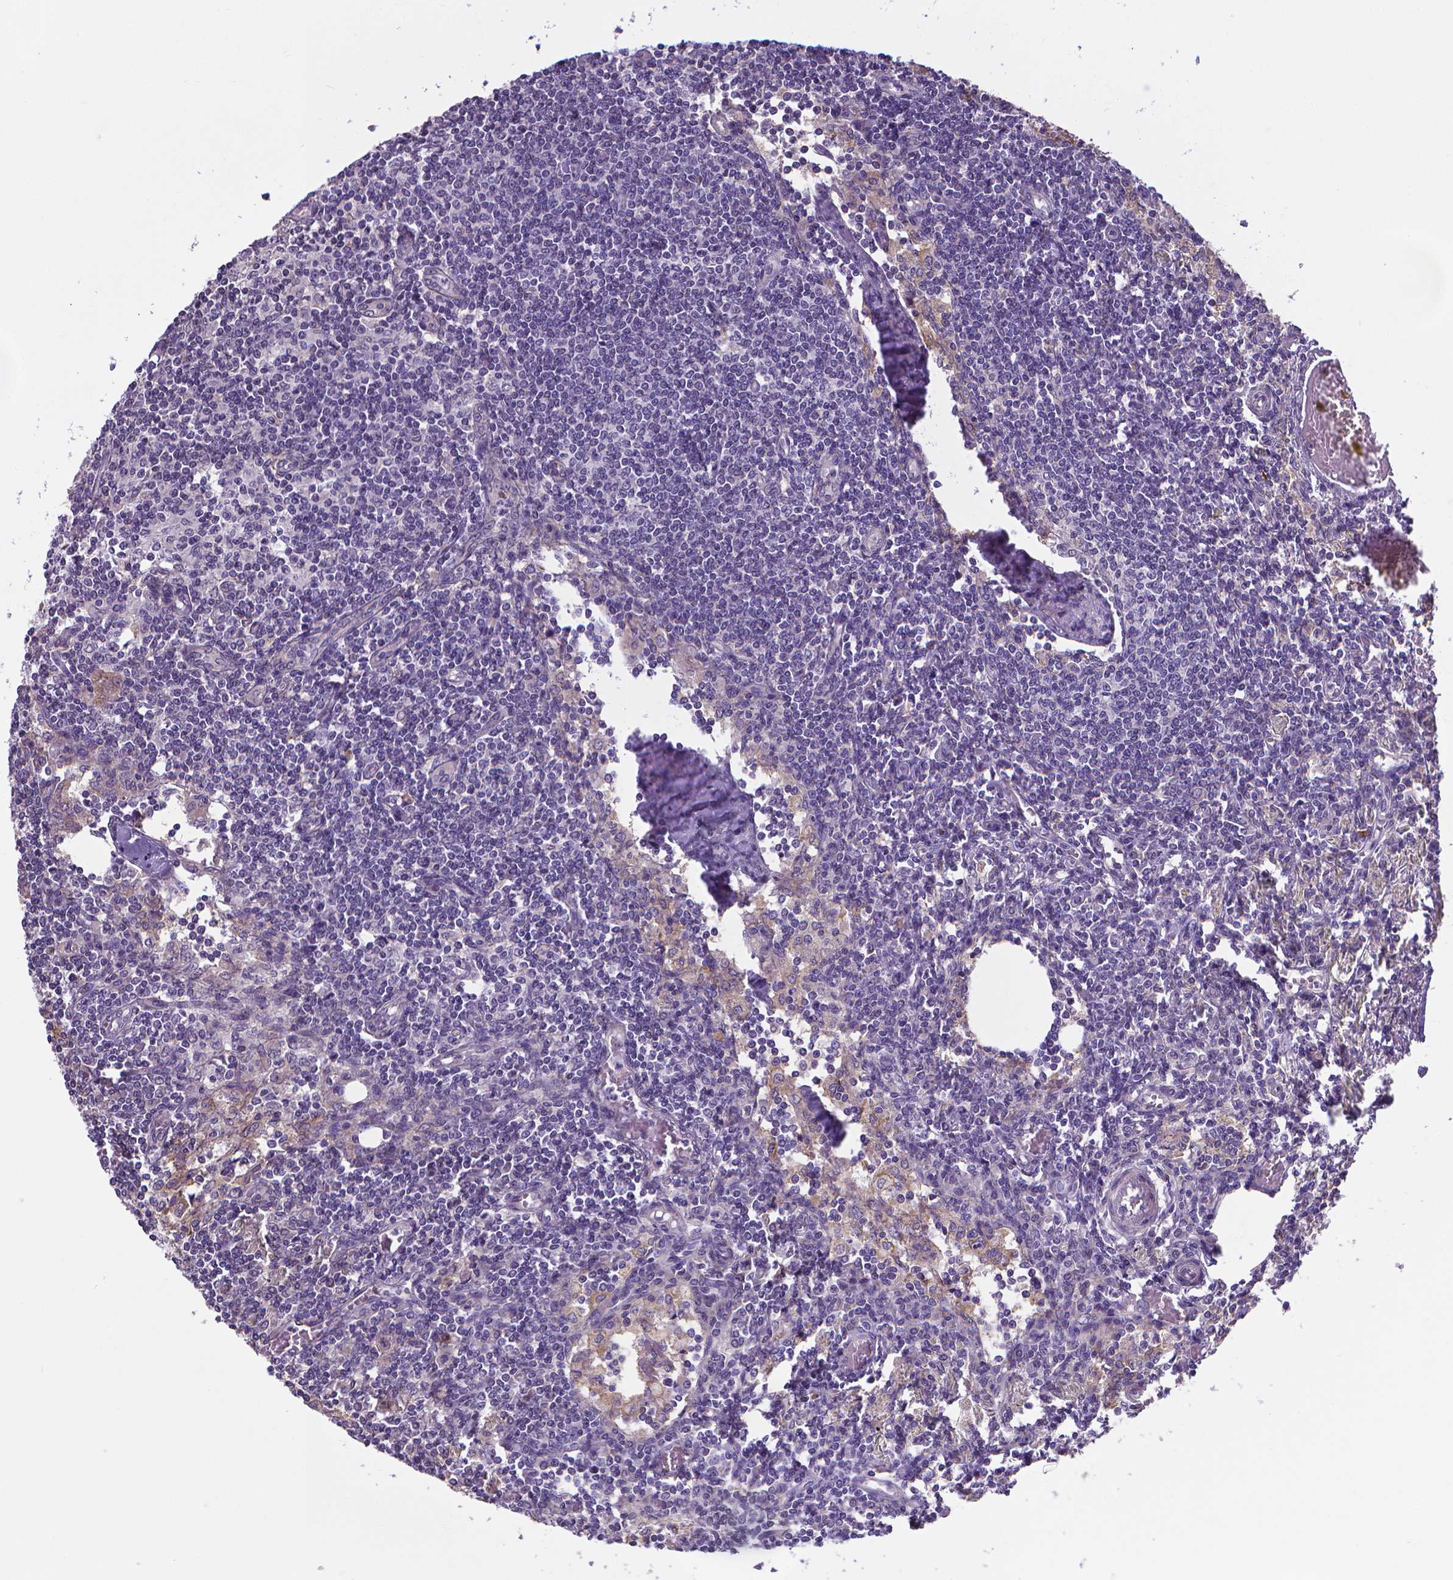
{"staining": {"intensity": "negative", "quantity": "none", "location": "none"}, "tissue": "lymph node", "cell_type": "Germinal center cells", "image_type": "normal", "snomed": [{"axis": "morphology", "description": "Normal tissue, NOS"}, {"axis": "topography", "description": "Lymph node"}], "caption": "A high-resolution micrograph shows IHC staining of unremarkable lymph node, which shows no significant positivity in germinal center cells.", "gene": "GPR63", "patient": {"sex": "female", "age": 69}}